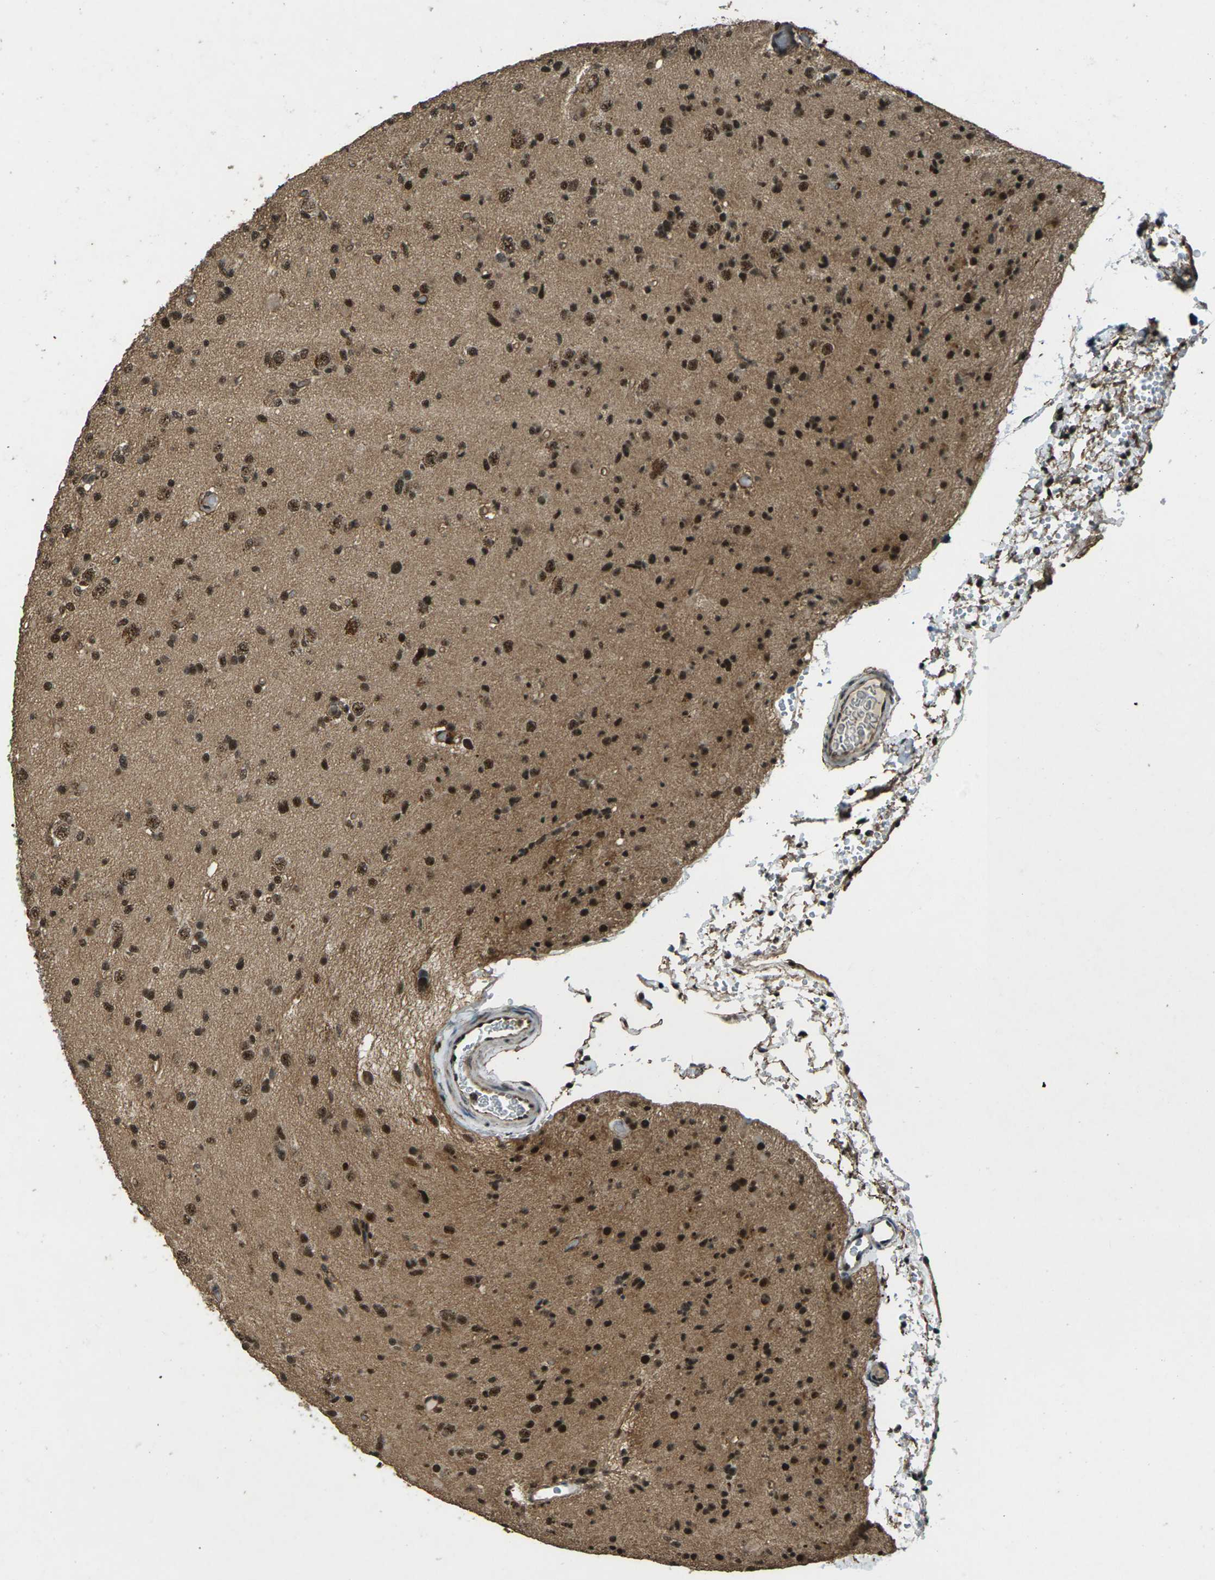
{"staining": {"intensity": "strong", "quantity": ">75%", "location": "nuclear"}, "tissue": "glioma", "cell_type": "Tumor cells", "image_type": "cancer", "snomed": [{"axis": "morphology", "description": "Glioma, malignant, Low grade"}, {"axis": "topography", "description": "Brain"}], "caption": "DAB (3,3'-diaminobenzidine) immunohistochemical staining of malignant glioma (low-grade) exhibits strong nuclear protein staining in about >75% of tumor cells.", "gene": "NR4A2", "patient": {"sex": "female", "age": 22}}